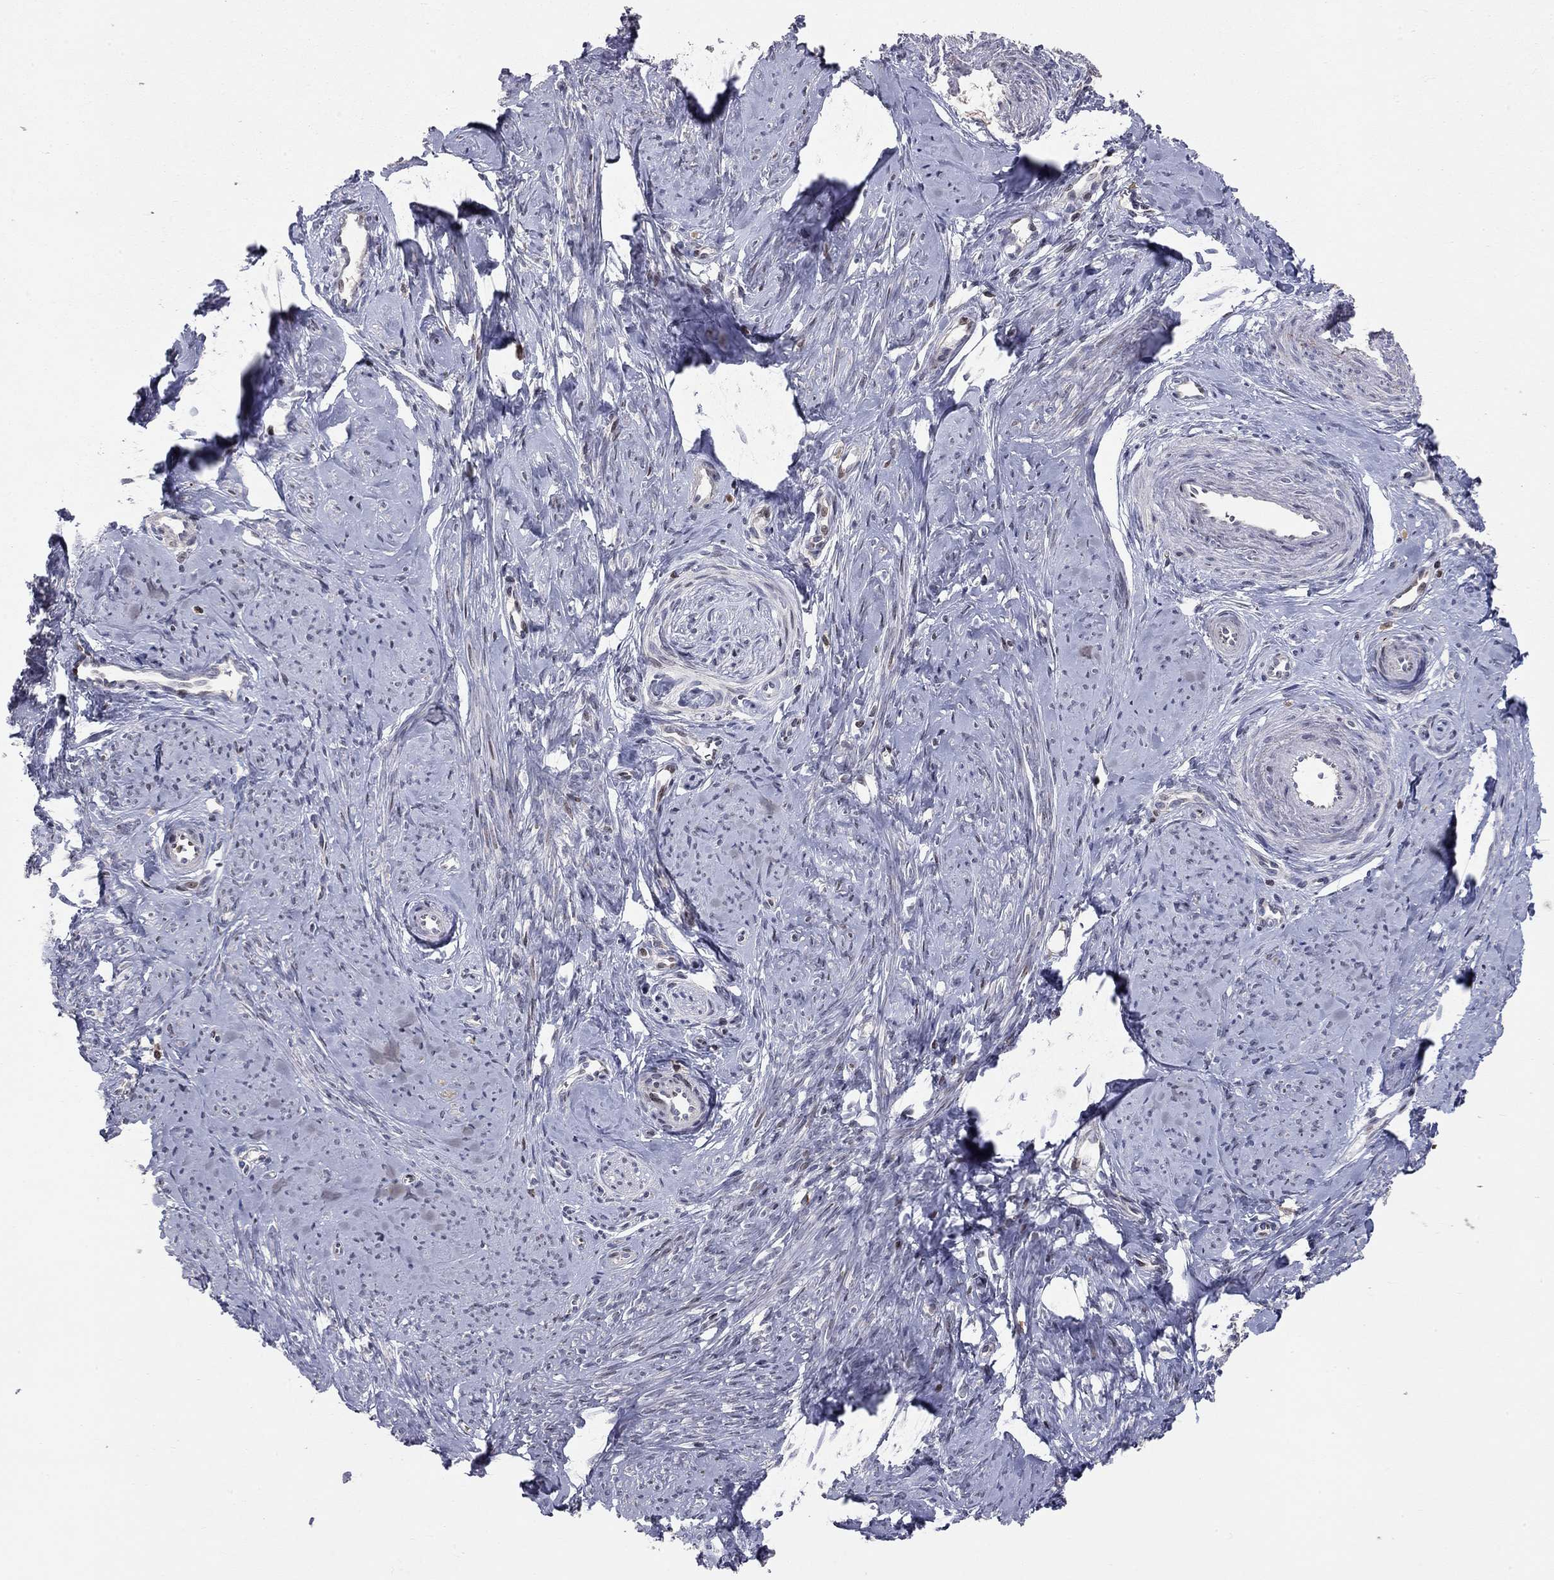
{"staining": {"intensity": "negative", "quantity": "none", "location": "none"}, "tissue": "smooth muscle", "cell_type": "Smooth muscle cells", "image_type": "normal", "snomed": [{"axis": "morphology", "description": "Normal tissue, NOS"}, {"axis": "topography", "description": "Smooth muscle"}], "caption": "This is an IHC micrograph of unremarkable human smooth muscle. There is no positivity in smooth muscle cells.", "gene": "ERN2", "patient": {"sex": "female", "age": 48}}